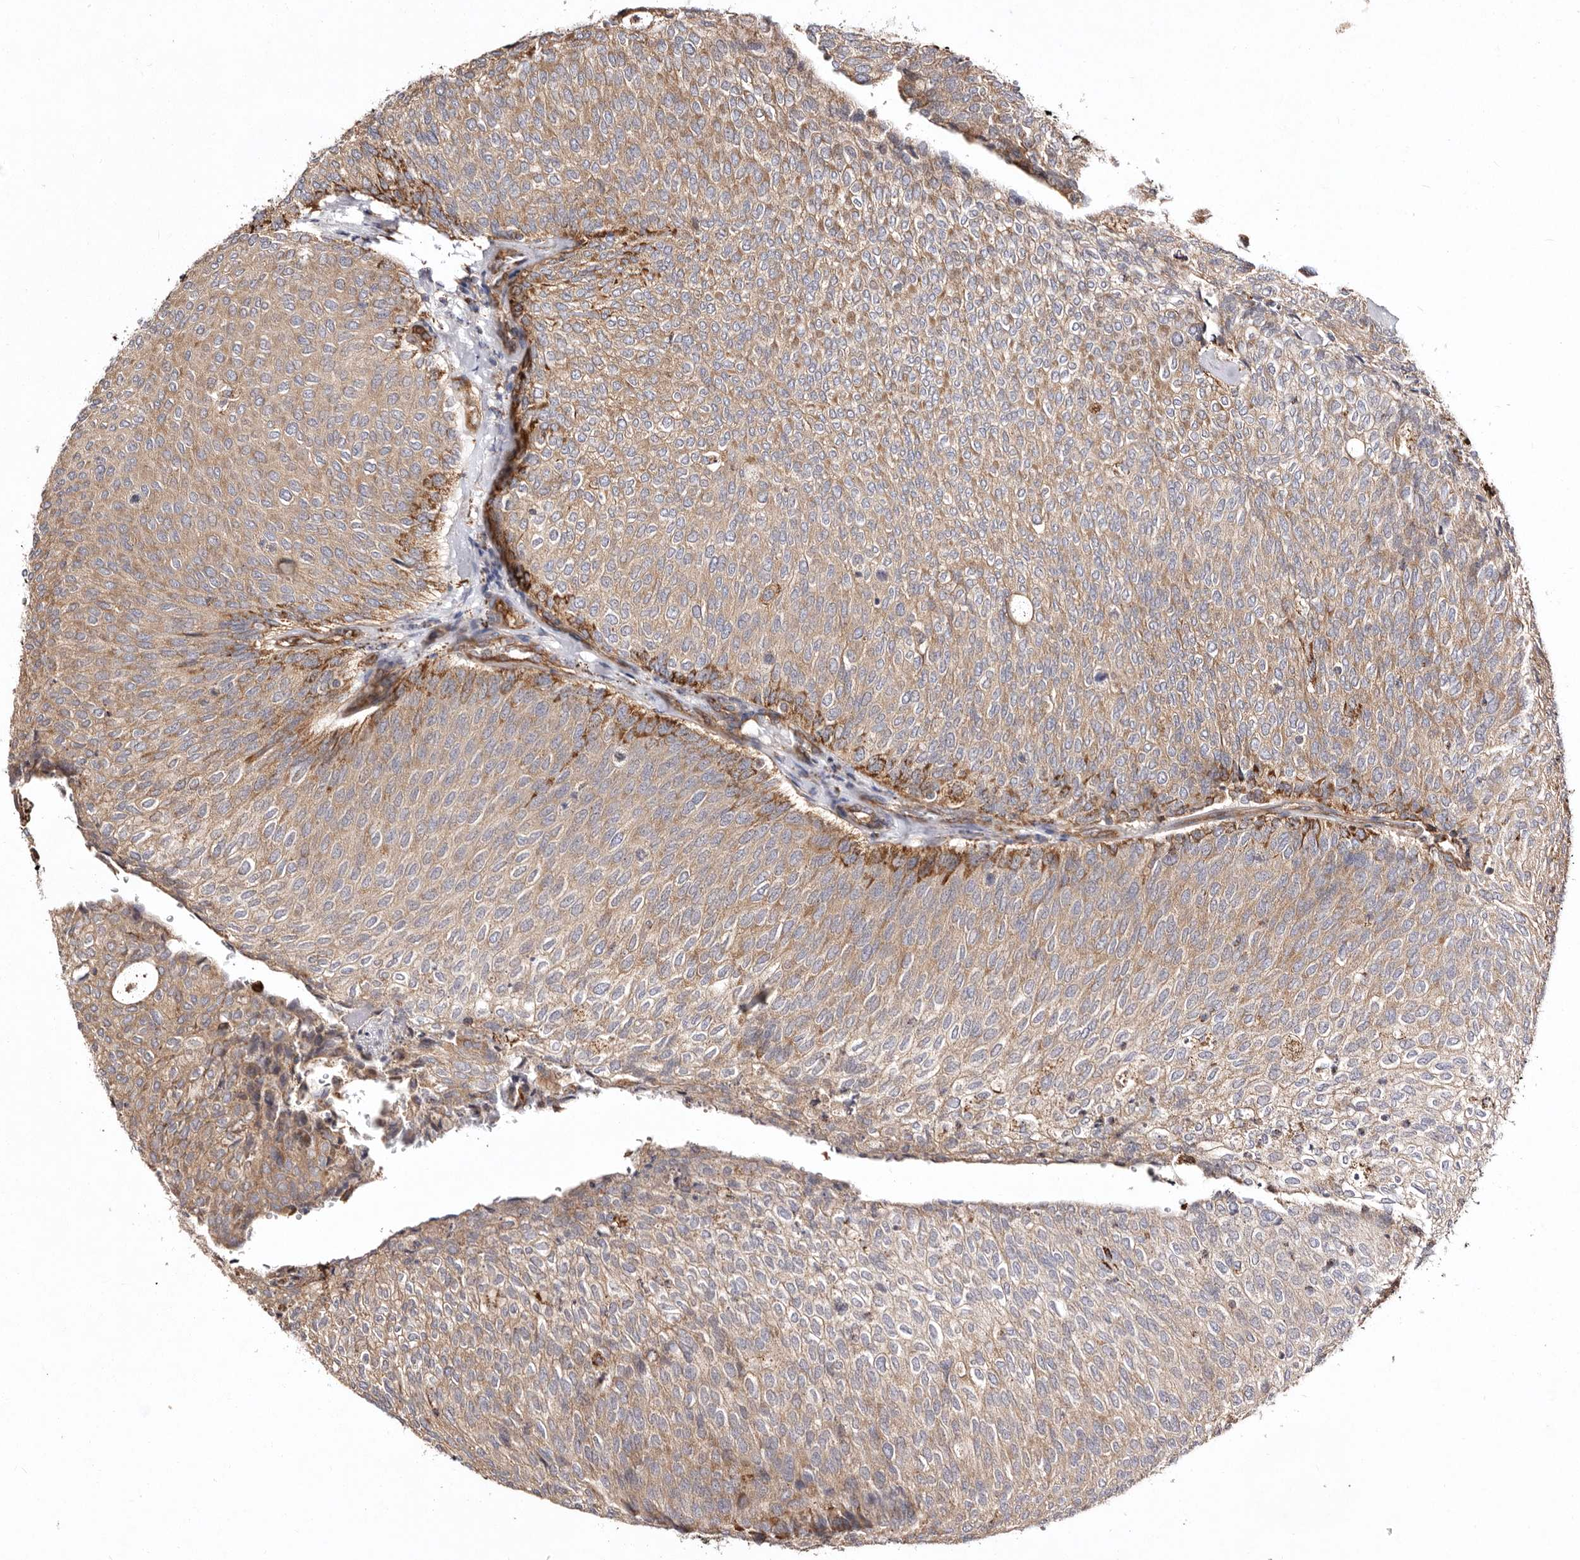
{"staining": {"intensity": "moderate", "quantity": "25%-75%", "location": "cytoplasmic/membranous"}, "tissue": "urothelial cancer", "cell_type": "Tumor cells", "image_type": "cancer", "snomed": [{"axis": "morphology", "description": "Urothelial carcinoma, Low grade"}, {"axis": "topography", "description": "Urinary bladder"}], "caption": "Urothelial carcinoma (low-grade) stained with a brown dye exhibits moderate cytoplasmic/membranous positive staining in approximately 25%-75% of tumor cells.", "gene": "LUZP1", "patient": {"sex": "female", "age": 79}}